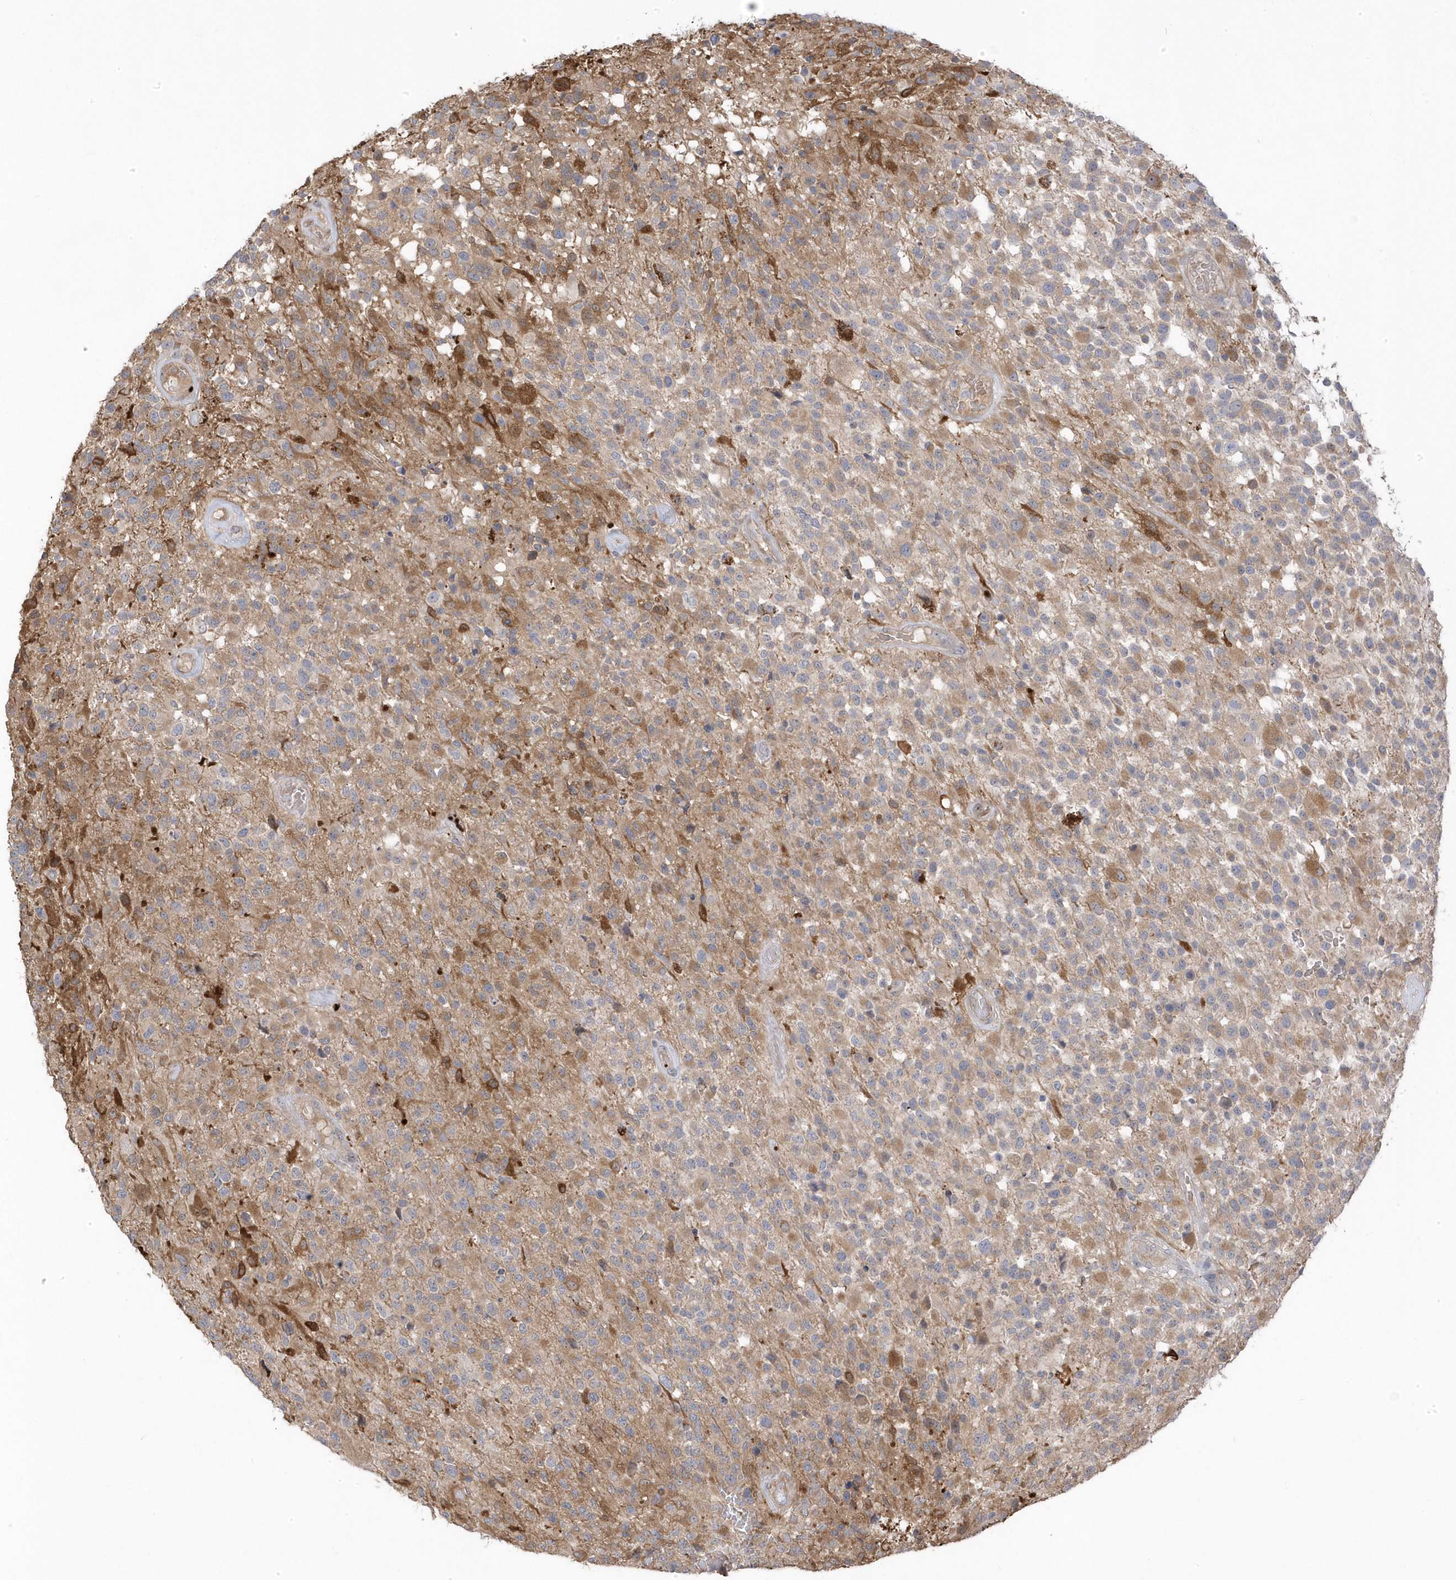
{"staining": {"intensity": "moderate", "quantity": "25%-75%", "location": "cytoplasmic/membranous"}, "tissue": "glioma", "cell_type": "Tumor cells", "image_type": "cancer", "snomed": [{"axis": "morphology", "description": "Glioma, malignant, High grade"}, {"axis": "morphology", "description": "Glioblastoma, NOS"}, {"axis": "topography", "description": "Brain"}], "caption": "Immunohistochemistry histopathology image of human glioma stained for a protein (brown), which demonstrates medium levels of moderate cytoplasmic/membranous expression in approximately 25%-75% of tumor cells.", "gene": "GTPBP6", "patient": {"sex": "male", "age": 60}}